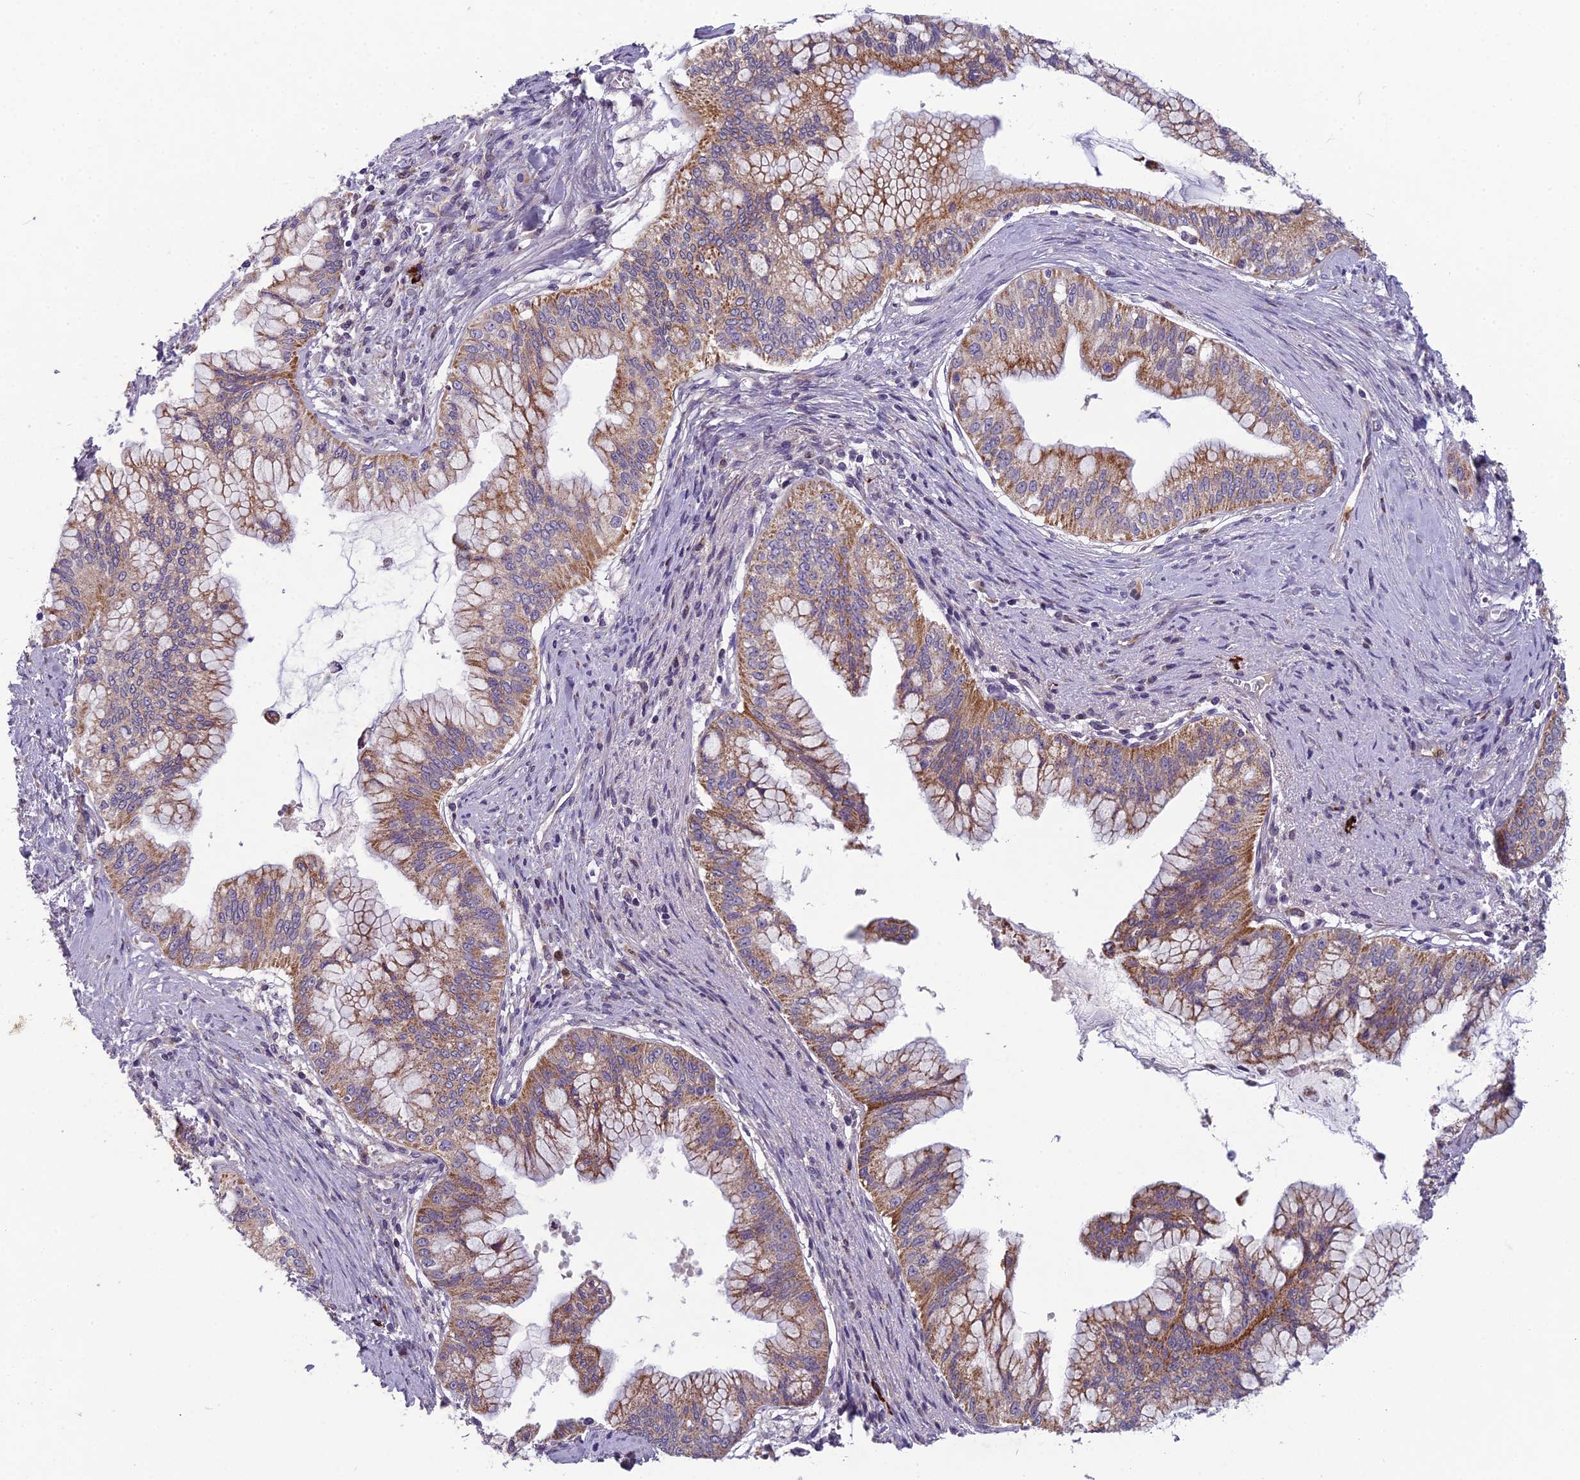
{"staining": {"intensity": "moderate", "quantity": ">75%", "location": "cytoplasmic/membranous"}, "tissue": "pancreatic cancer", "cell_type": "Tumor cells", "image_type": "cancer", "snomed": [{"axis": "morphology", "description": "Adenocarcinoma, NOS"}, {"axis": "topography", "description": "Pancreas"}], "caption": "Immunohistochemical staining of adenocarcinoma (pancreatic) reveals medium levels of moderate cytoplasmic/membranous protein expression in about >75% of tumor cells. (brown staining indicates protein expression, while blue staining denotes nuclei).", "gene": "ENSG00000188897", "patient": {"sex": "male", "age": 46}}